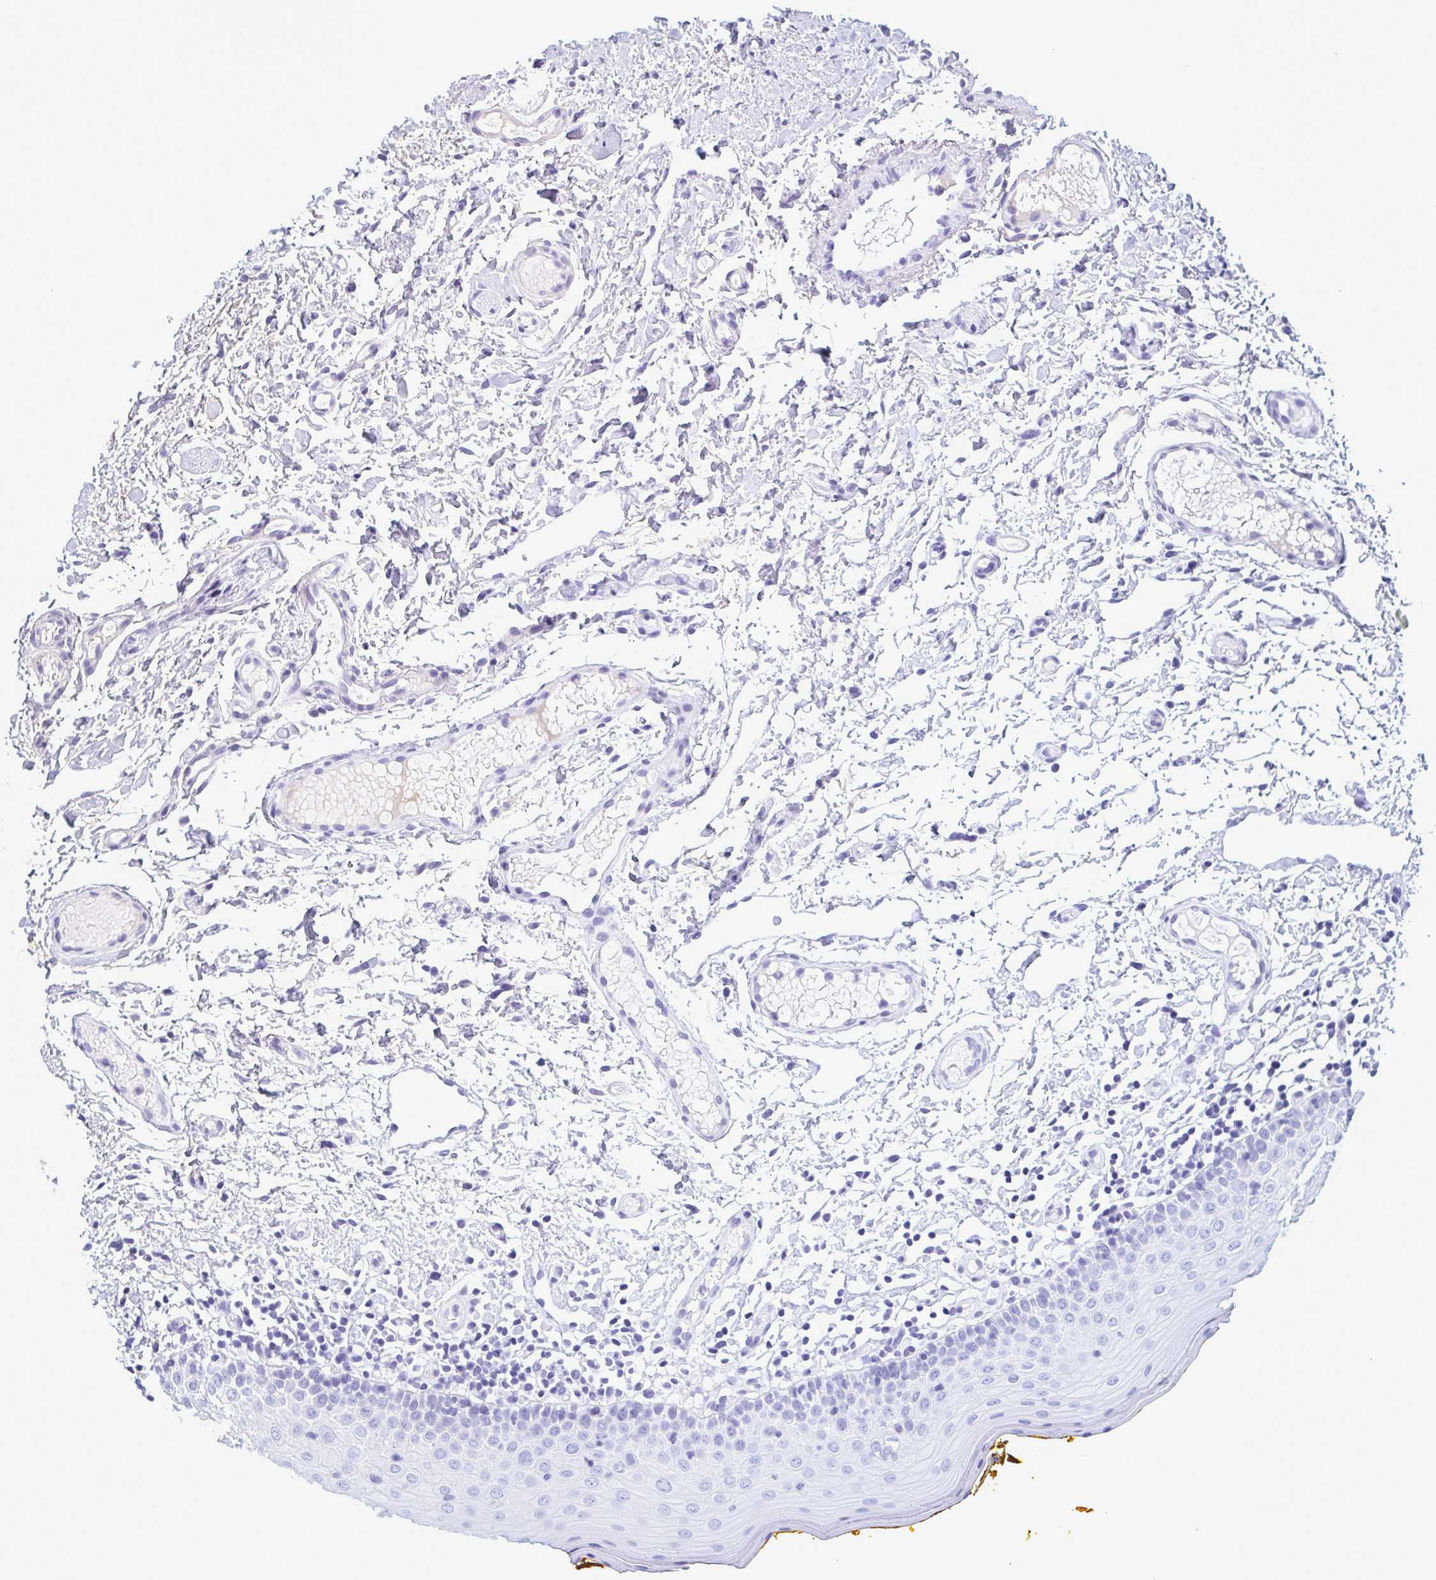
{"staining": {"intensity": "negative", "quantity": "none", "location": "none"}, "tissue": "oral mucosa", "cell_type": "Squamous epithelial cells", "image_type": "normal", "snomed": [{"axis": "morphology", "description": "Normal tissue, NOS"}, {"axis": "topography", "description": "Oral tissue"}, {"axis": "topography", "description": "Tounge, NOS"}], "caption": "Protein analysis of unremarkable oral mucosa displays no significant staining in squamous epithelial cells. (Immunohistochemistry (ihc), brightfield microscopy, high magnification).", "gene": "F13B", "patient": {"sex": "female", "age": 58}}